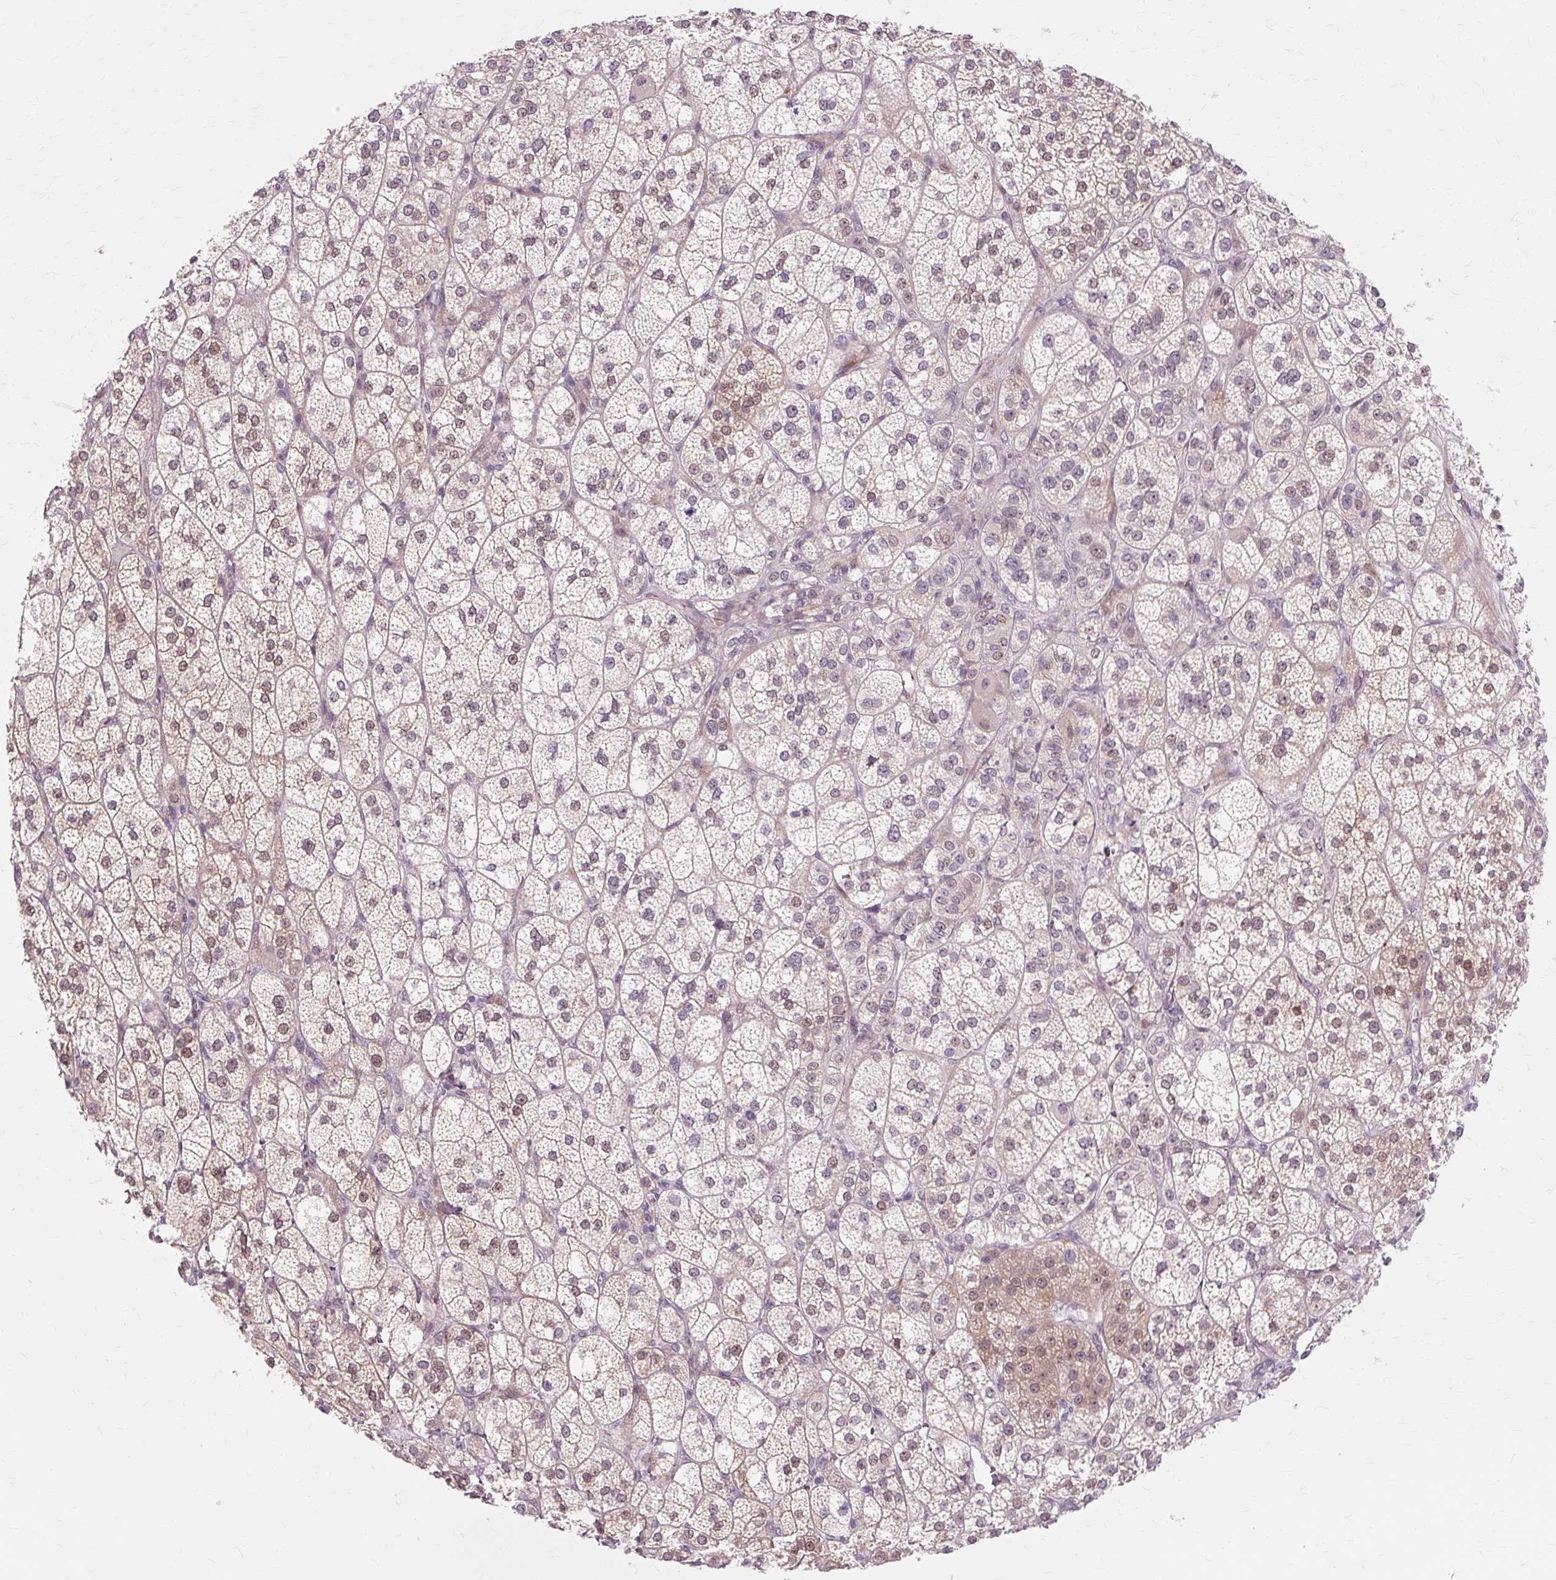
{"staining": {"intensity": "moderate", "quantity": "25%-75%", "location": "cytoplasmic/membranous,nuclear"}, "tissue": "adrenal gland", "cell_type": "Glandular cells", "image_type": "normal", "snomed": [{"axis": "morphology", "description": "Normal tissue, NOS"}, {"axis": "topography", "description": "Adrenal gland"}], "caption": "This histopathology image demonstrates normal adrenal gland stained with IHC to label a protein in brown. The cytoplasmic/membranous,nuclear of glandular cells show moderate positivity for the protein. Nuclei are counter-stained blue.", "gene": "ZNF35", "patient": {"sex": "female", "age": 60}}